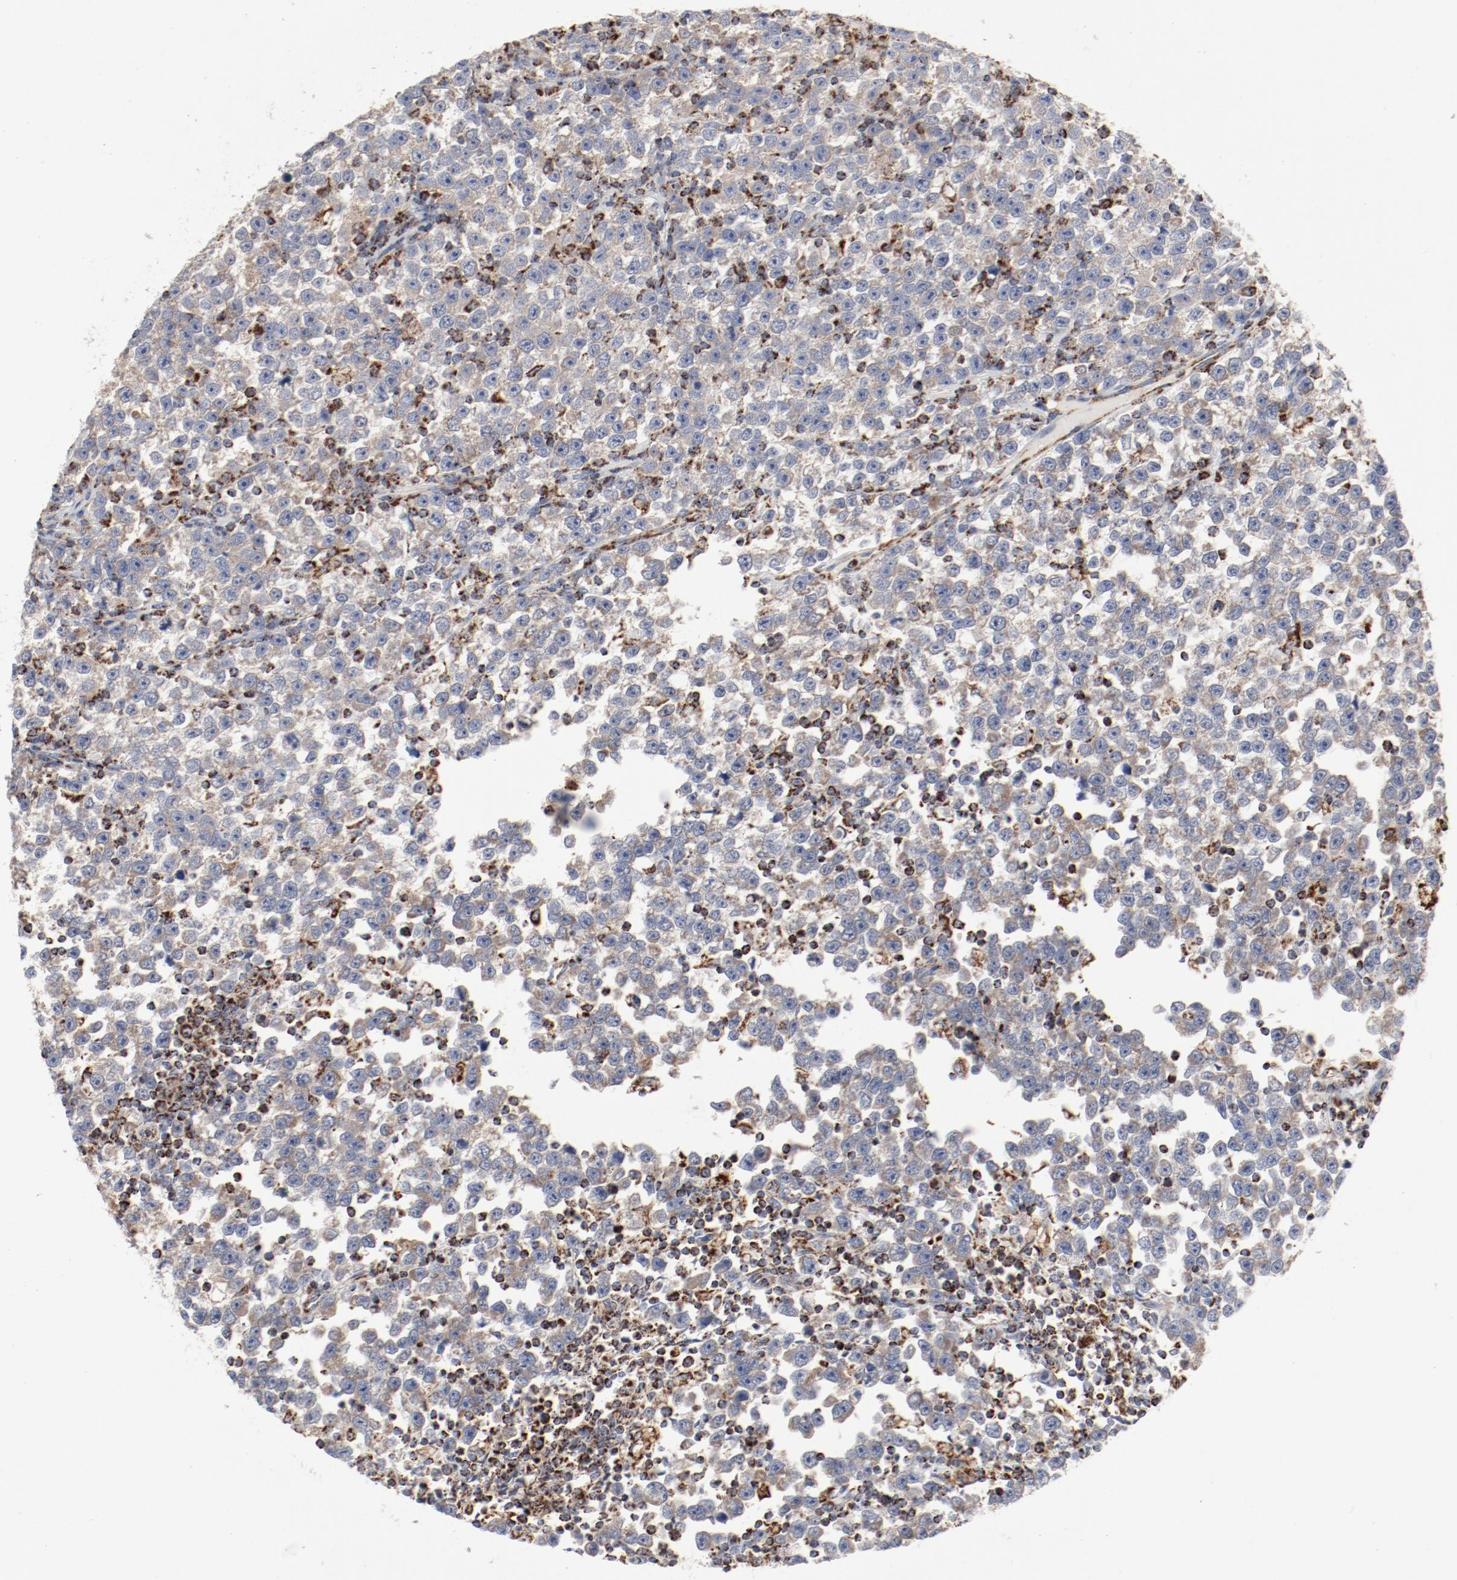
{"staining": {"intensity": "weak", "quantity": "<25%", "location": "cytoplasmic/membranous"}, "tissue": "testis cancer", "cell_type": "Tumor cells", "image_type": "cancer", "snomed": [{"axis": "morphology", "description": "Seminoma, NOS"}, {"axis": "topography", "description": "Testis"}], "caption": "A histopathology image of human testis seminoma is negative for staining in tumor cells. Brightfield microscopy of immunohistochemistry (IHC) stained with DAB (brown) and hematoxylin (blue), captured at high magnification.", "gene": "SETD3", "patient": {"sex": "male", "age": 43}}